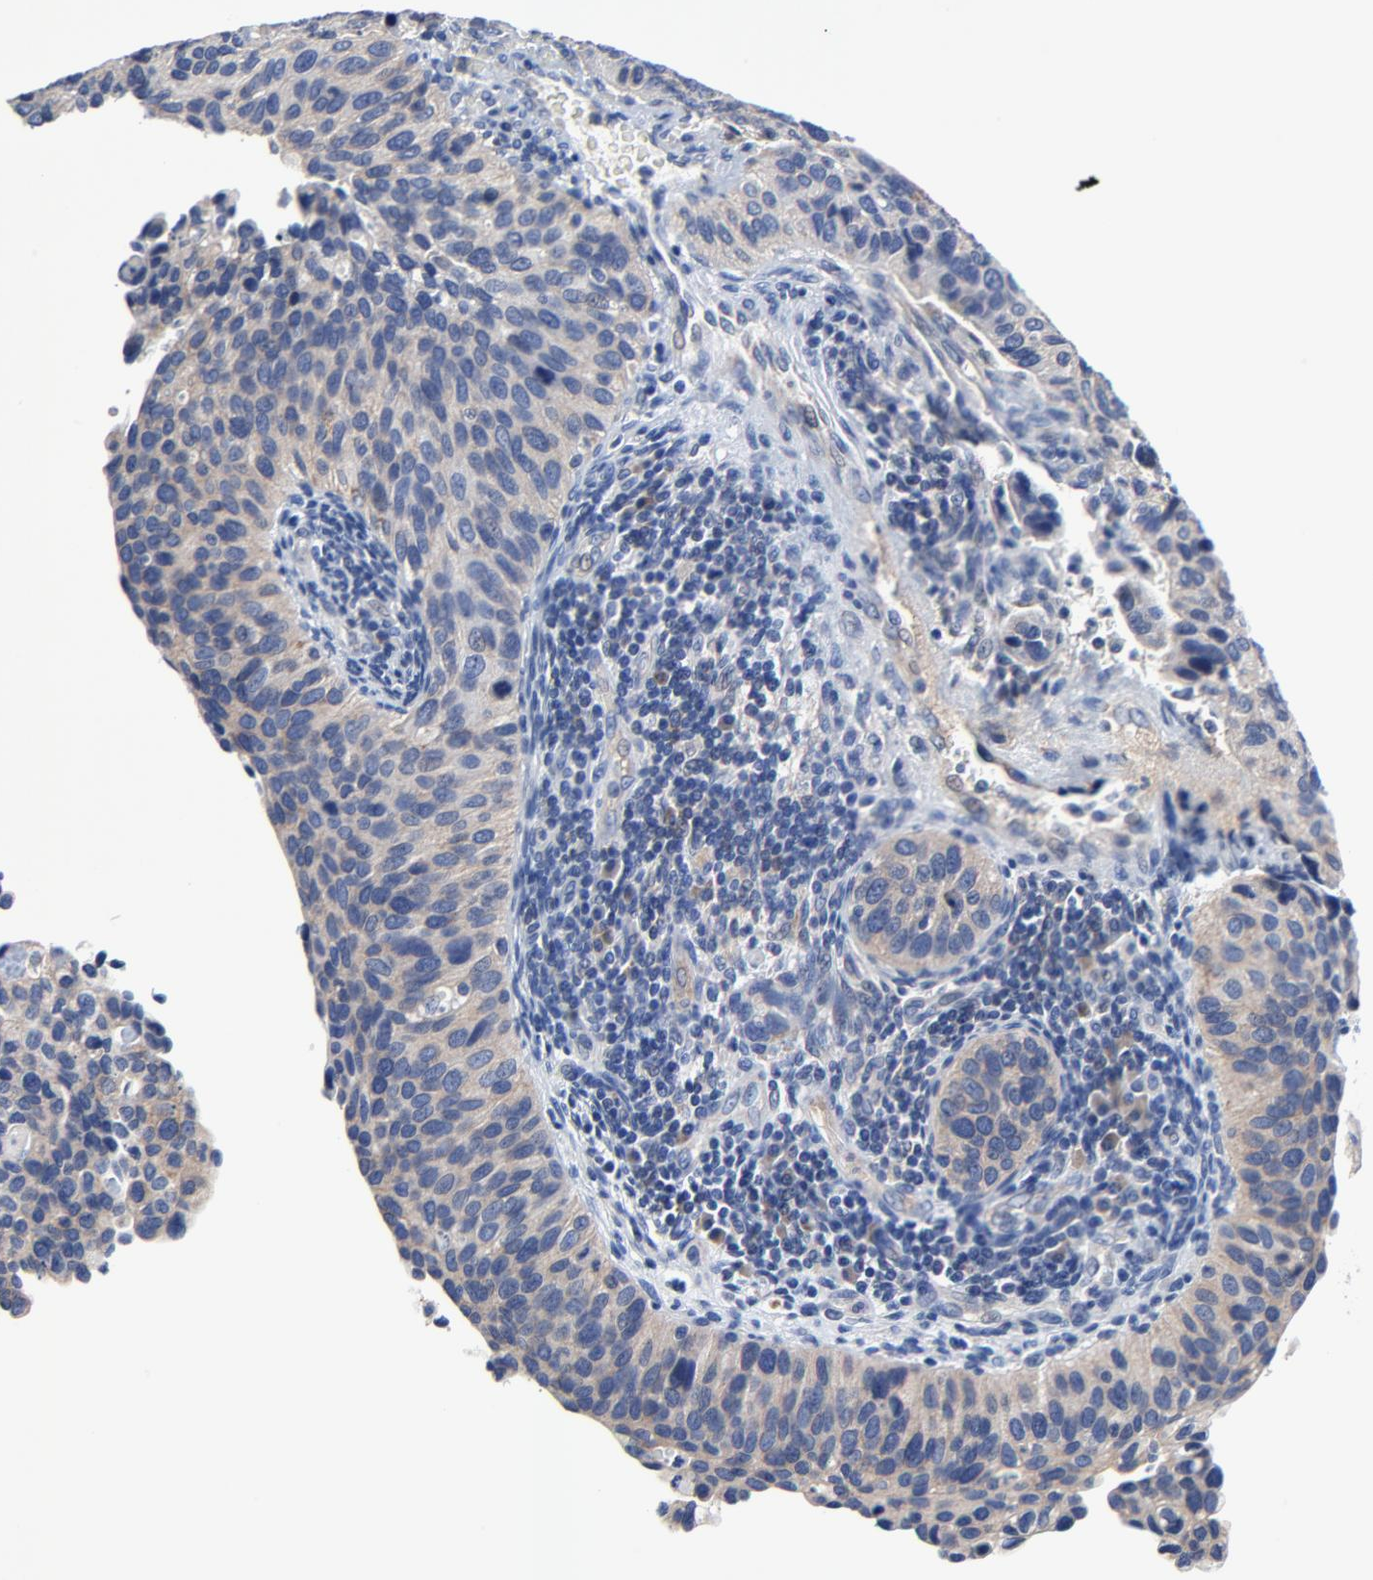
{"staining": {"intensity": "weak", "quantity": "25%-75%", "location": "cytoplasmic/membranous"}, "tissue": "cervical cancer", "cell_type": "Tumor cells", "image_type": "cancer", "snomed": [{"axis": "morphology", "description": "Adenocarcinoma, NOS"}, {"axis": "topography", "description": "Cervix"}], "caption": "A high-resolution micrograph shows immunohistochemistry staining of cervical cancer (adenocarcinoma), which shows weak cytoplasmic/membranous staining in approximately 25%-75% of tumor cells.", "gene": "VAV2", "patient": {"sex": "female", "age": 29}}